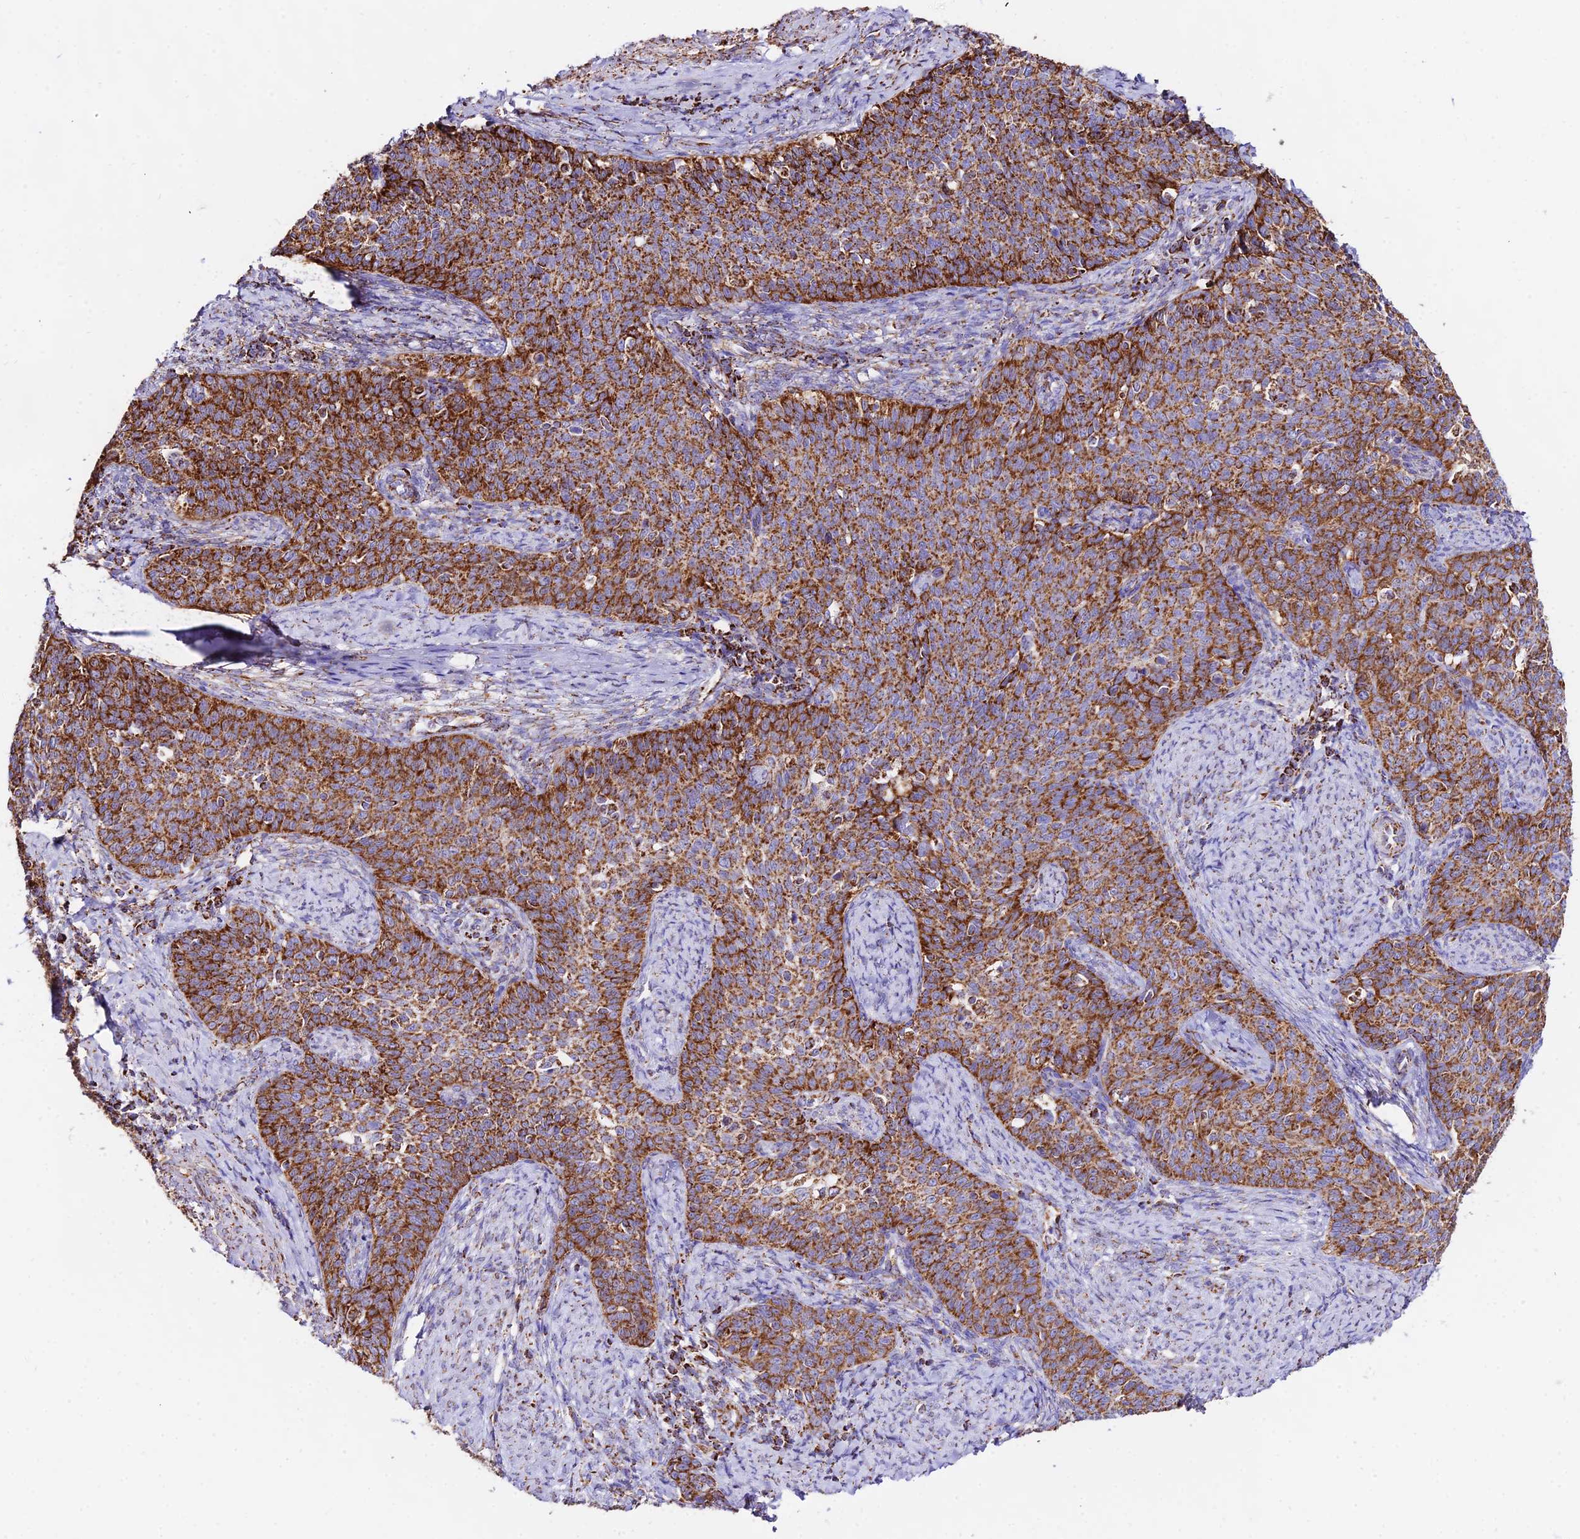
{"staining": {"intensity": "moderate", "quantity": ">75%", "location": "cytoplasmic/membranous"}, "tissue": "cervical cancer", "cell_type": "Tumor cells", "image_type": "cancer", "snomed": [{"axis": "morphology", "description": "Squamous cell carcinoma, NOS"}, {"axis": "topography", "description": "Cervix"}], "caption": "Immunohistochemistry of cervical cancer shows medium levels of moderate cytoplasmic/membranous expression in approximately >75% of tumor cells.", "gene": "ATP5PD", "patient": {"sex": "female", "age": 39}}